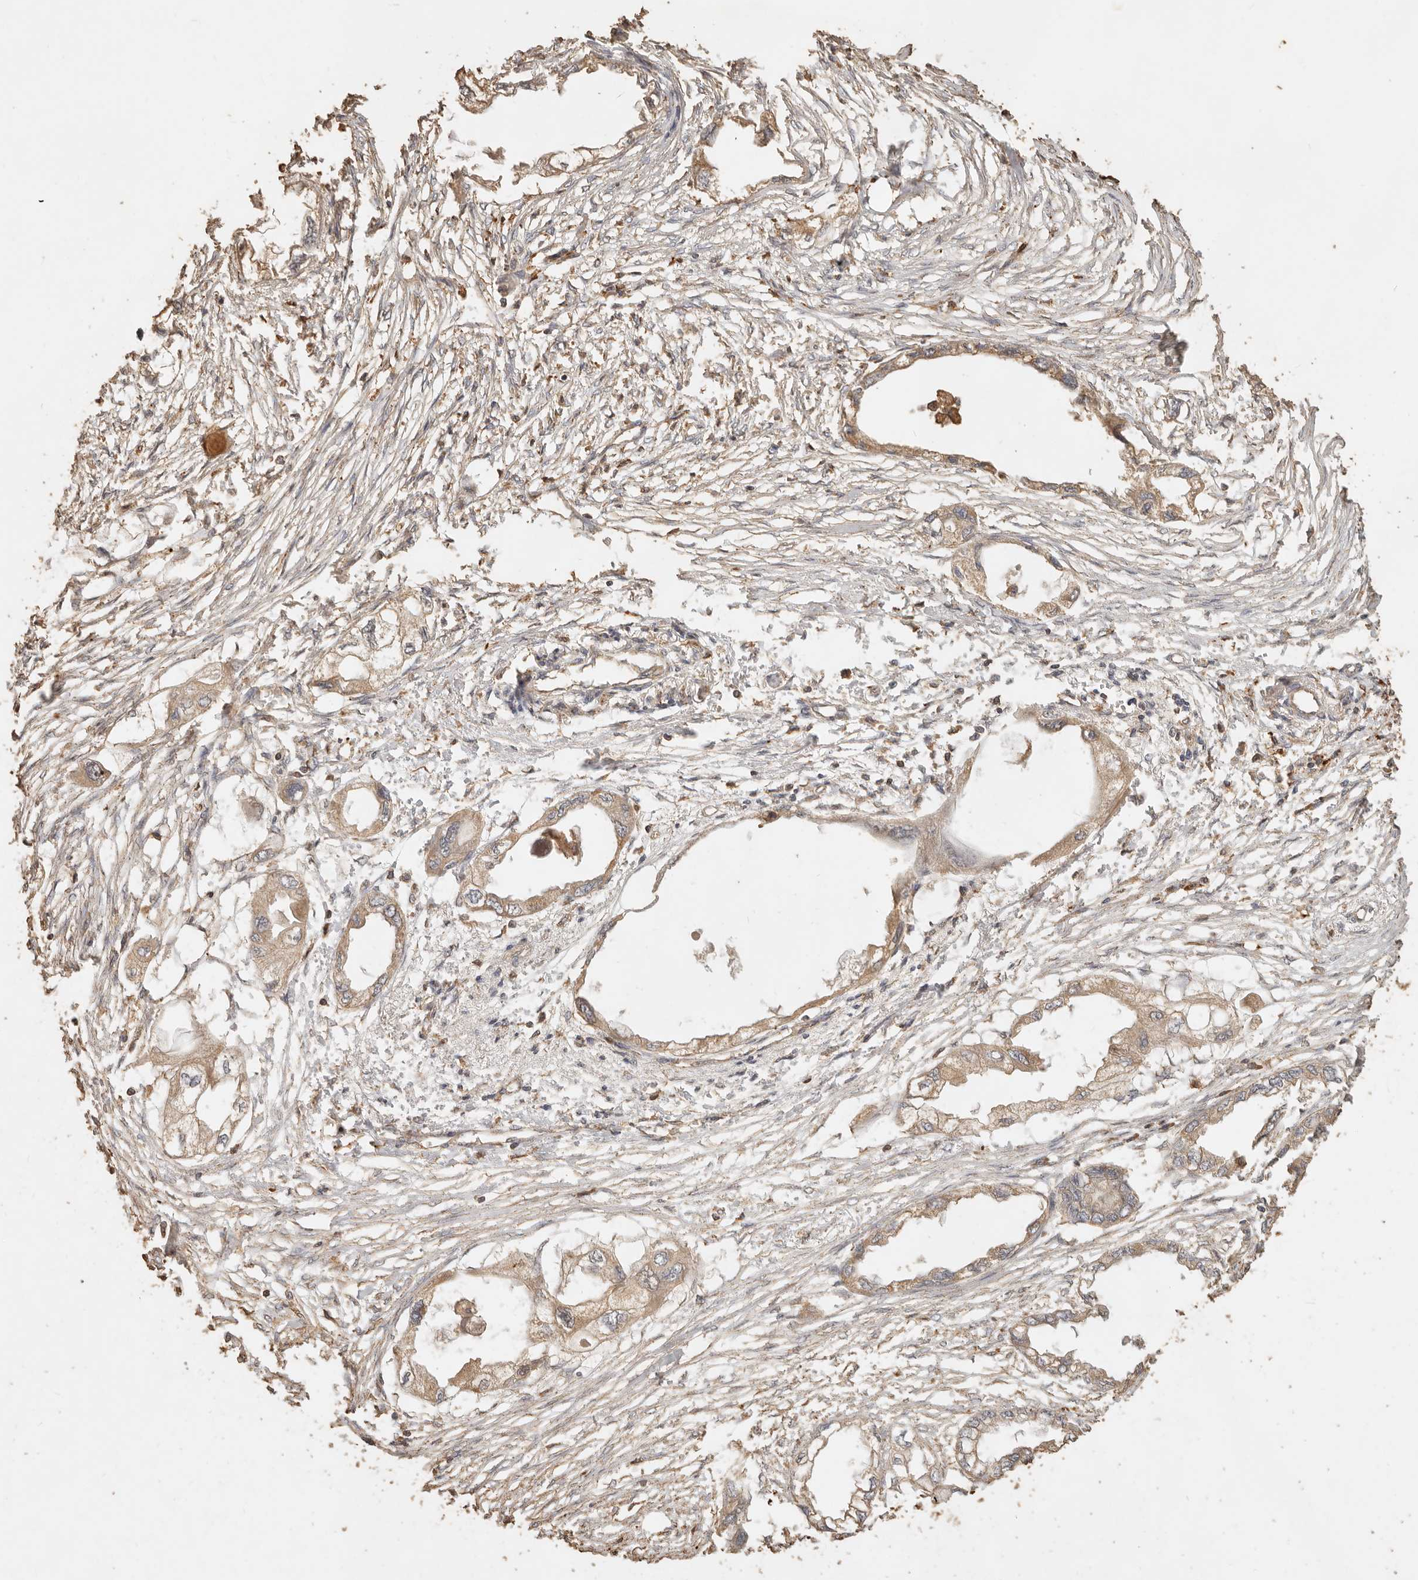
{"staining": {"intensity": "moderate", "quantity": ">75%", "location": "cytoplasmic/membranous"}, "tissue": "endometrial cancer", "cell_type": "Tumor cells", "image_type": "cancer", "snomed": [{"axis": "morphology", "description": "Adenocarcinoma, NOS"}, {"axis": "morphology", "description": "Adenocarcinoma, metastatic, NOS"}, {"axis": "topography", "description": "Adipose tissue"}, {"axis": "topography", "description": "Endometrium"}], "caption": "Immunohistochemical staining of human metastatic adenocarcinoma (endometrial) demonstrates medium levels of moderate cytoplasmic/membranous staining in approximately >75% of tumor cells.", "gene": "FAM180B", "patient": {"sex": "female", "age": 67}}